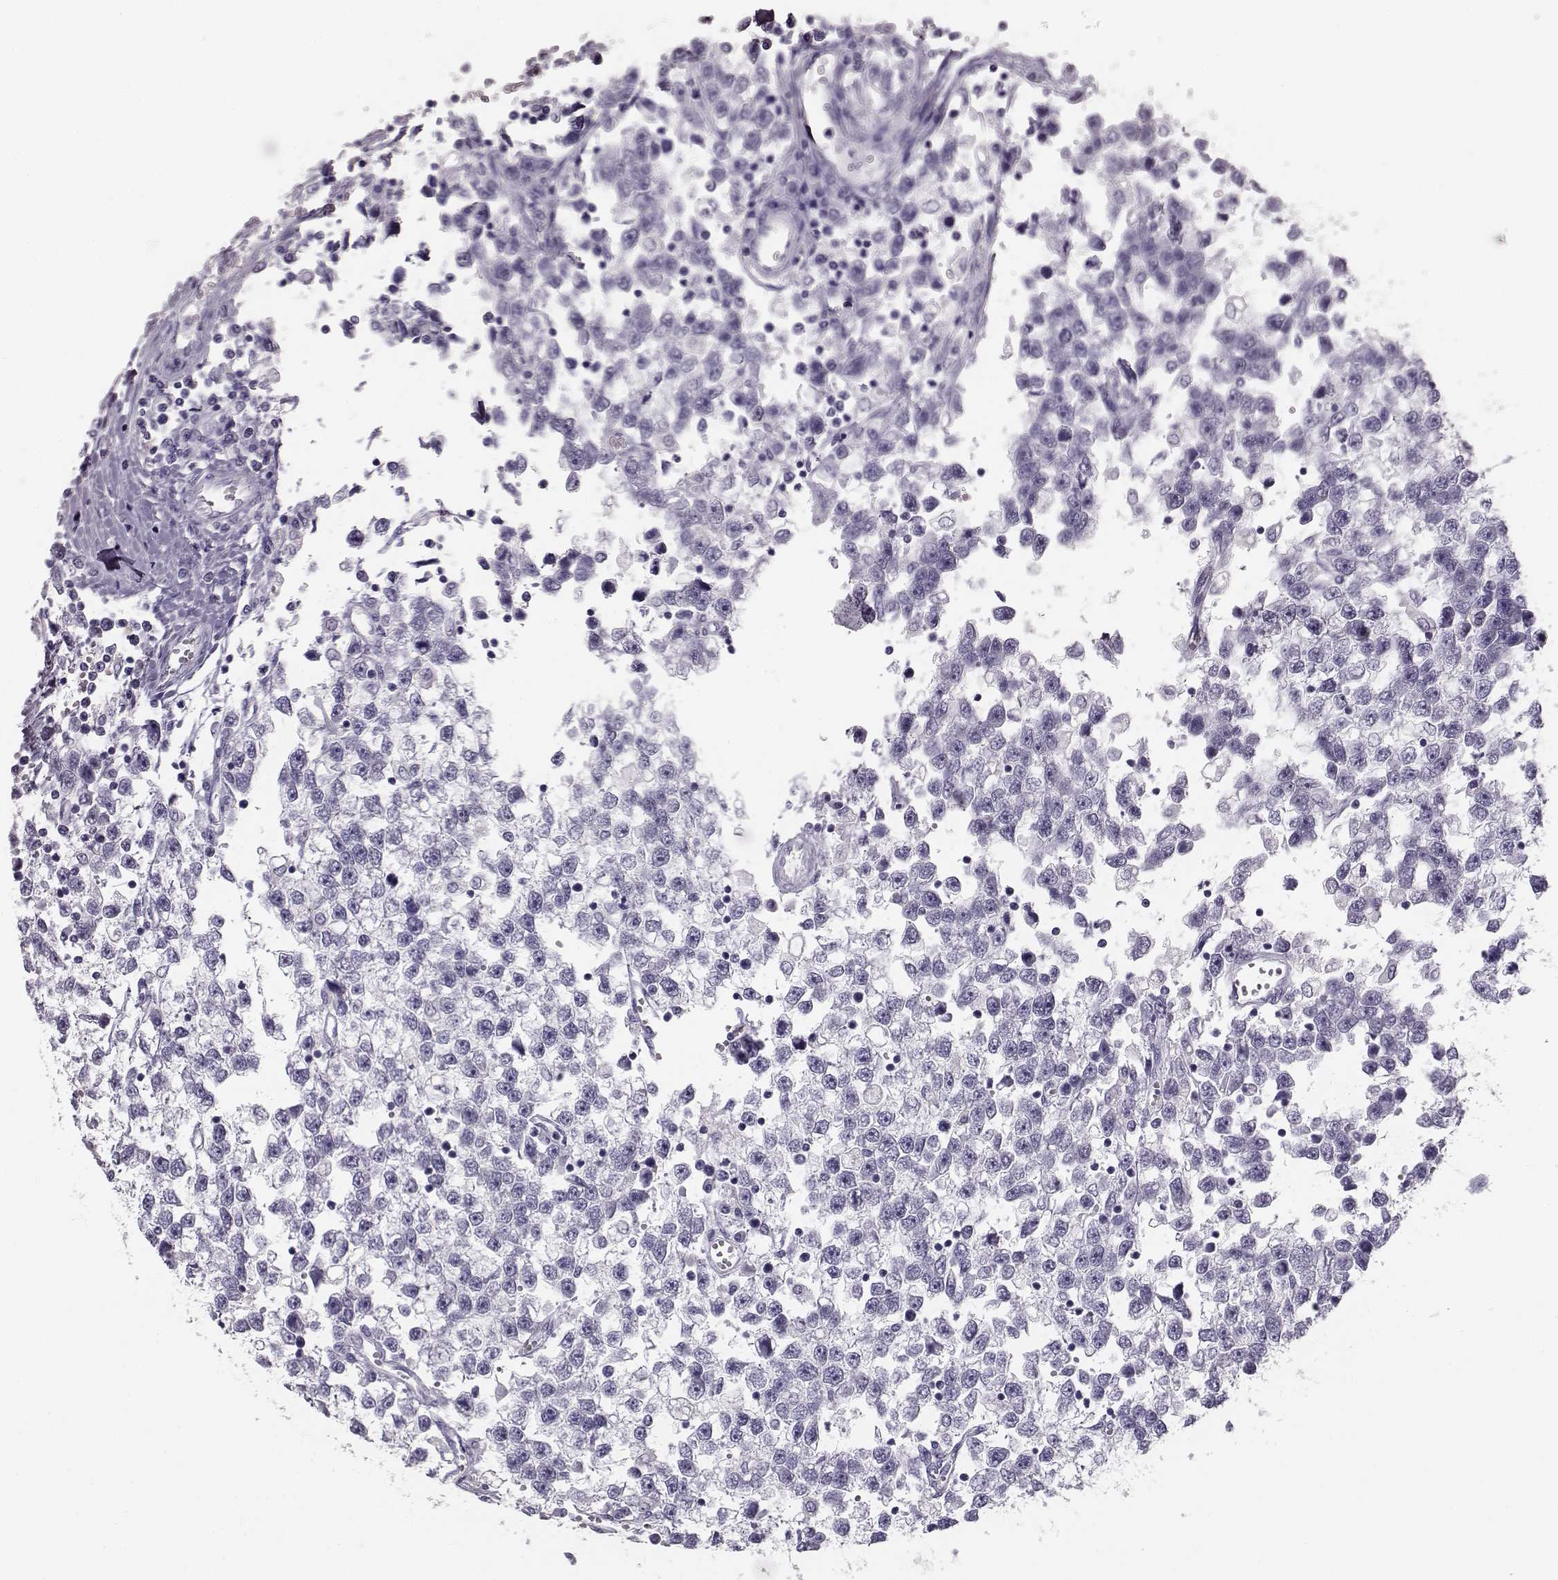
{"staining": {"intensity": "negative", "quantity": "none", "location": "none"}, "tissue": "testis cancer", "cell_type": "Tumor cells", "image_type": "cancer", "snomed": [{"axis": "morphology", "description": "Seminoma, NOS"}, {"axis": "topography", "description": "Testis"}], "caption": "Testis cancer (seminoma) was stained to show a protein in brown. There is no significant staining in tumor cells.", "gene": "NPTXR", "patient": {"sex": "male", "age": 34}}